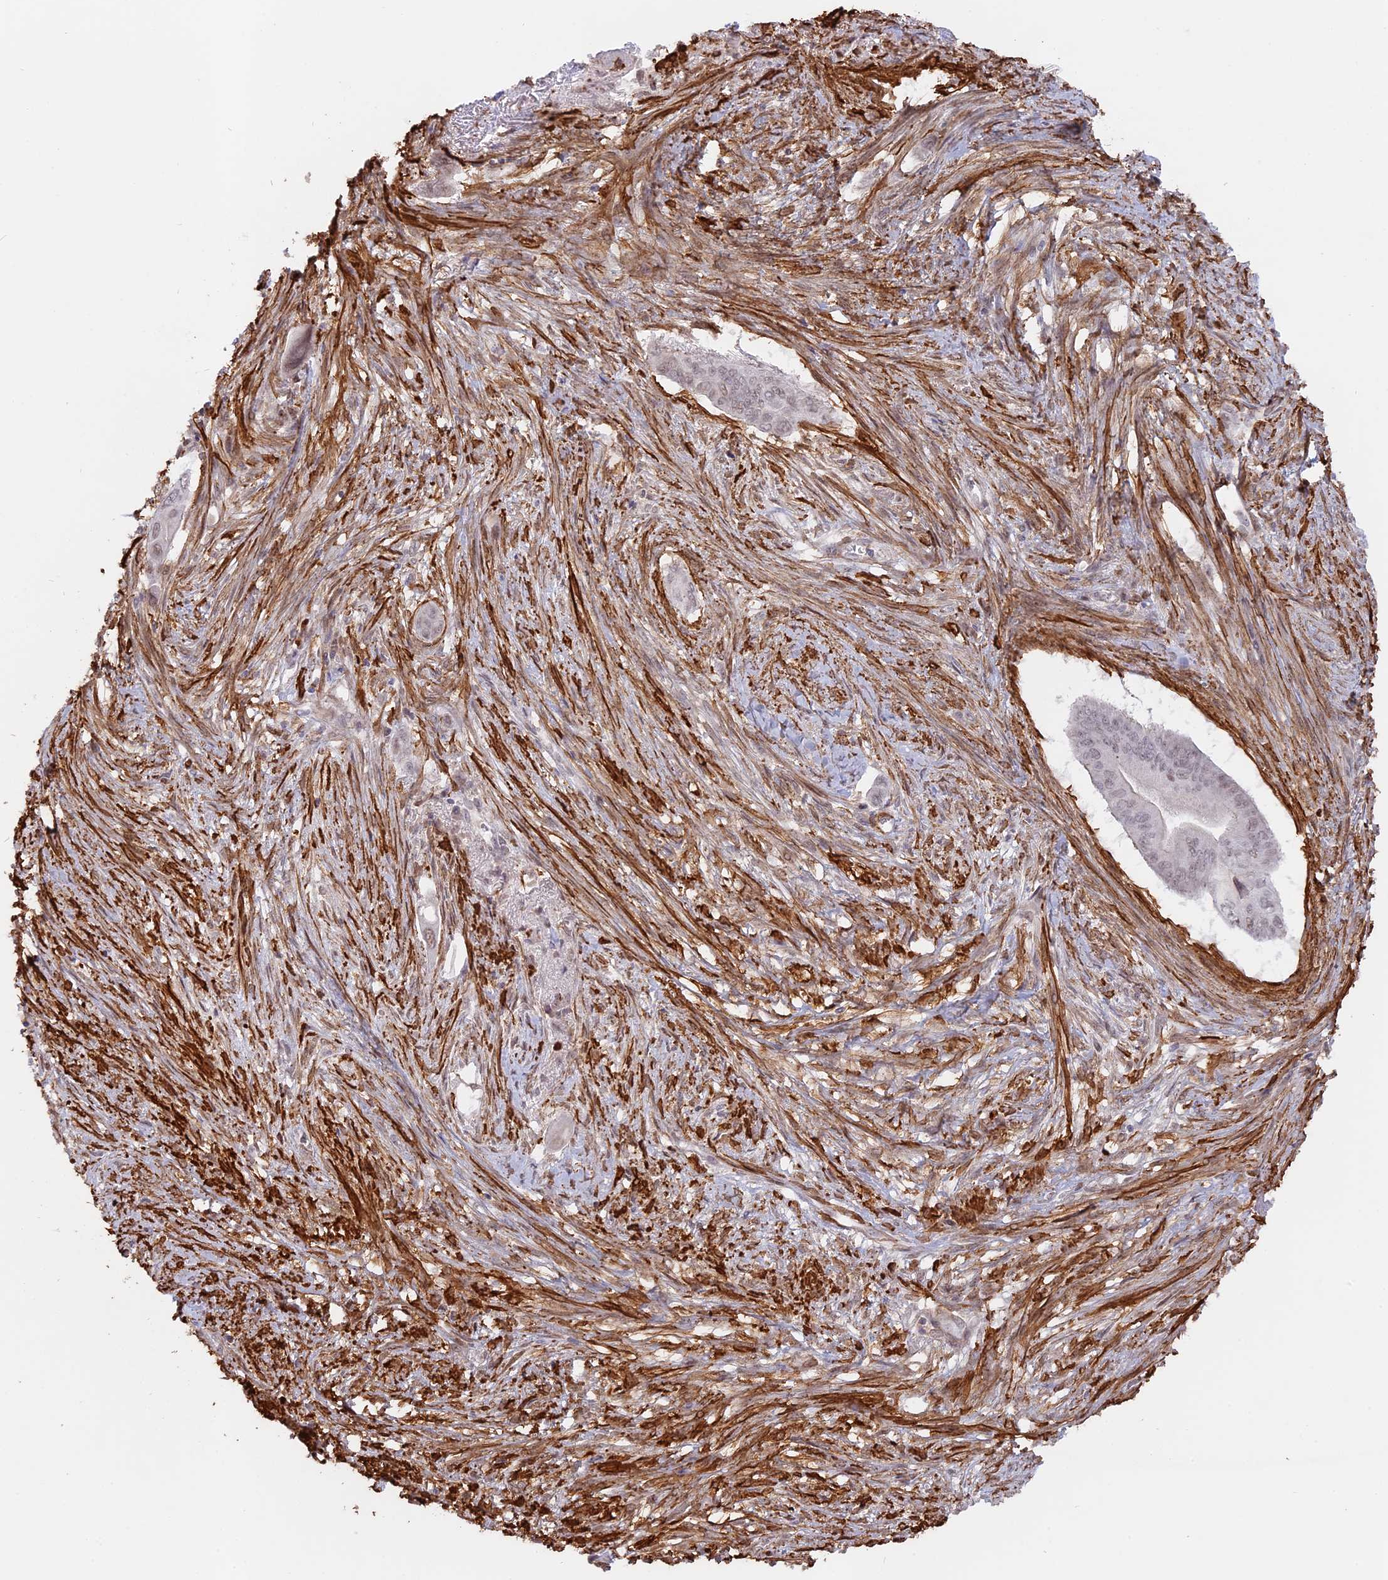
{"staining": {"intensity": "weak", "quantity": "<25%", "location": "nuclear"}, "tissue": "pancreatic cancer", "cell_type": "Tumor cells", "image_type": "cancer", "snomed": [{"axis": "morphology", "description": "Adenocarcinoma, NOS"}, {"axis": "topography", "description": "Pancreas"}], "caption": "Tumor cells are negative for brown protein staining in pancreatic cancer (adenocarcinoma).", "gene": "CCDC154", "patient": {"sex": "male", "age": 68}}